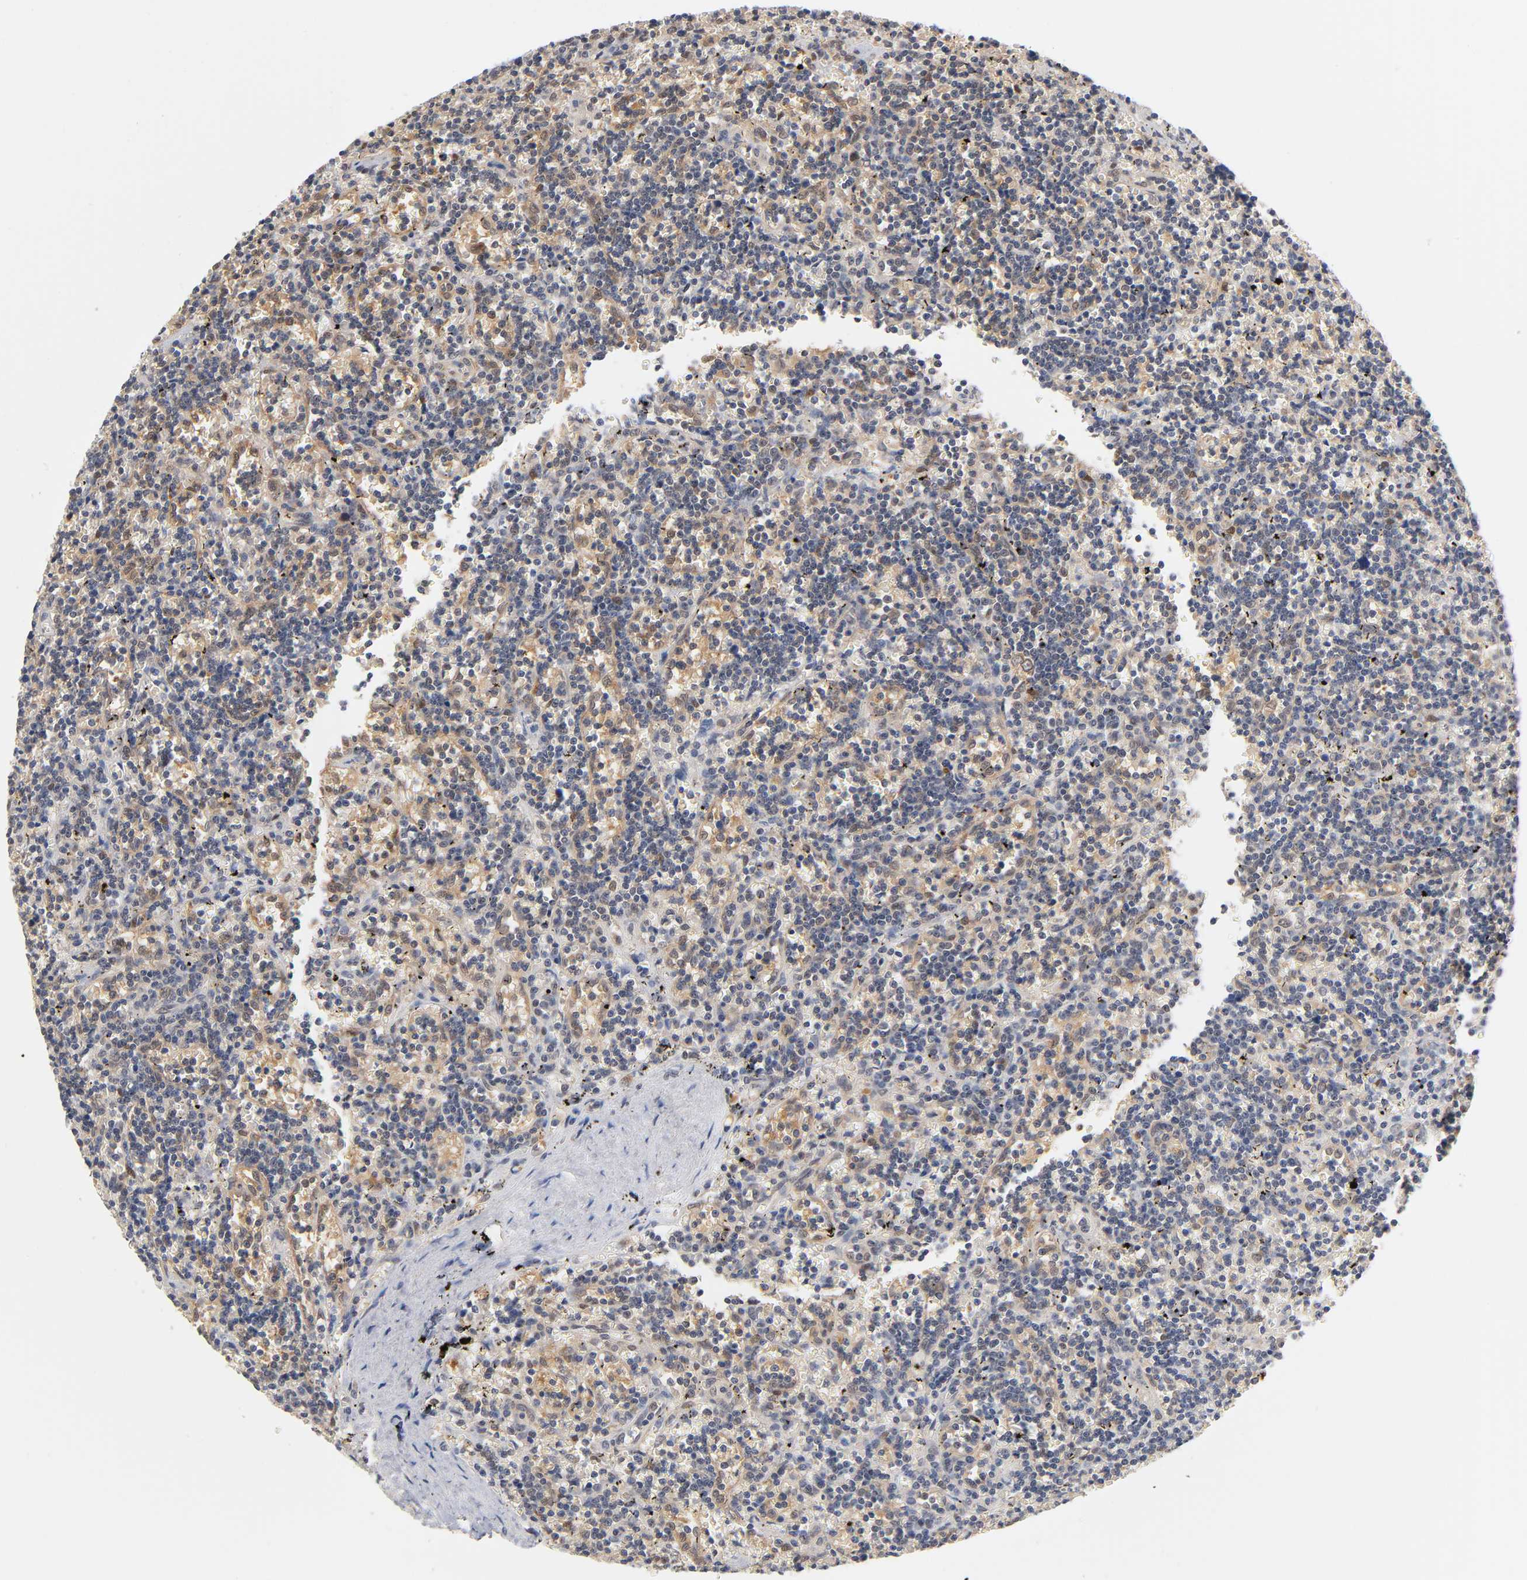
{"staining": {"intensity": "moderate", "quantity": "25%-75%", "location": "cytoplasmic/membranous"}, "tissue": "lymphoma", "cell_type": "Tumor cells", "image_type": "cancer", "snomed": [{"axis": "morphology", "description": "Malignant lymphoma, non-Hodgkin's type, Low grade"}, {"axis": "topography", "description": "Spleen"}], "caption": "Immunohistochemistry (IHC) of human lymphoma shows medium levels of moderate cytoplasmic/membranous staining in about 25%-75% of tumor cells.", "gene": "DFFB", "patient": {"sex": "male", "age": 60}}